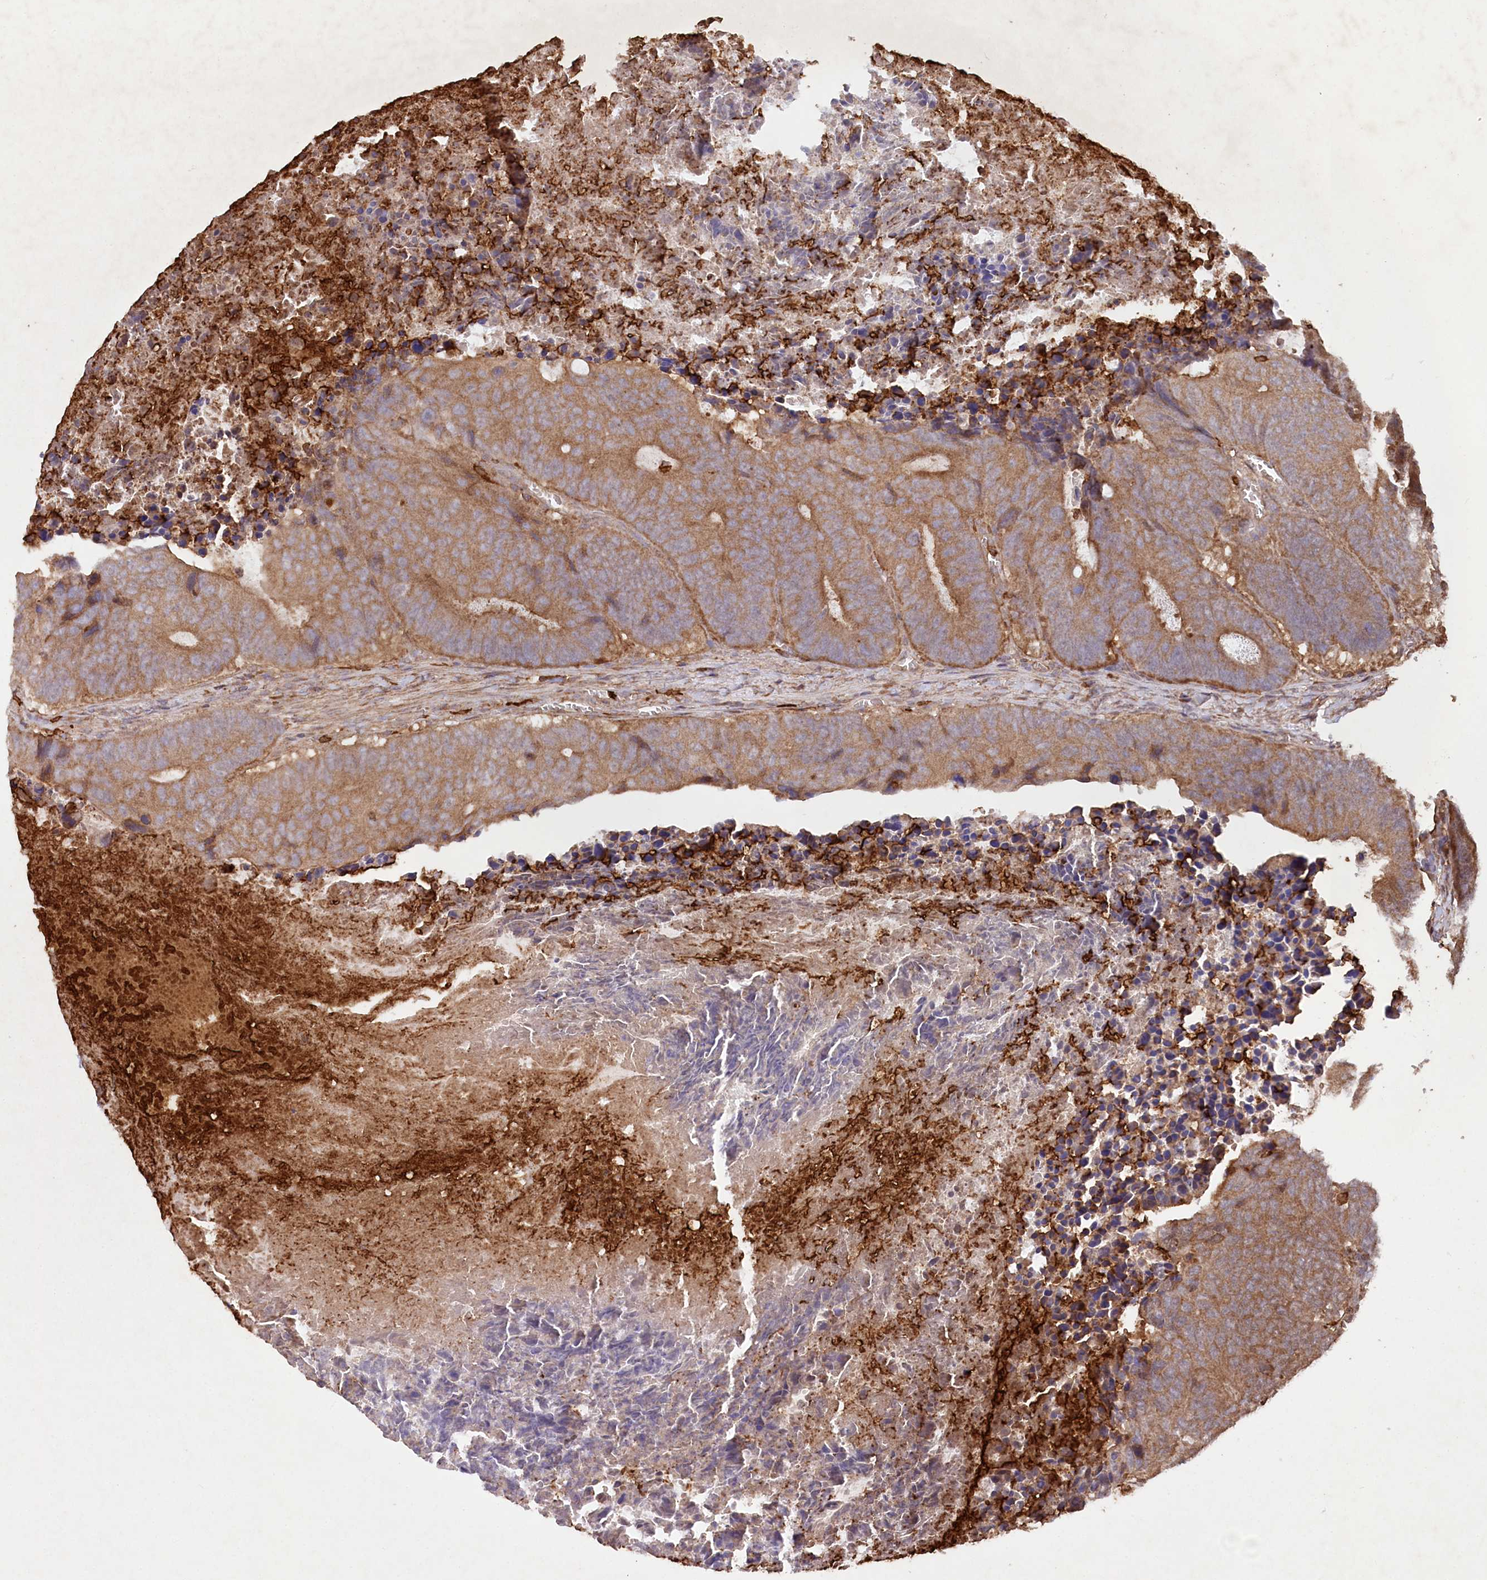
{"staining": {"intensity": "moderate", "quantity": ">75%", "location": "cytoplasmic/membranous"}, "tissue": "colorectal cancer", "cell_type": "Tumor cells", "image_type": "cancer", "snomed": [{"axis": "morphology", "description": "Adenocarcinoma, NOS"}, {"axis": "topography", "description": "Colon"}], "caption": "This image exhibits IHC staining of human colorectal cancer, with medium moderate cytoplasmic/membranous expression in approximately >75% of tumor cells.", "gene": "LSG1", "patient": {"sex": "male", "age": 87}}